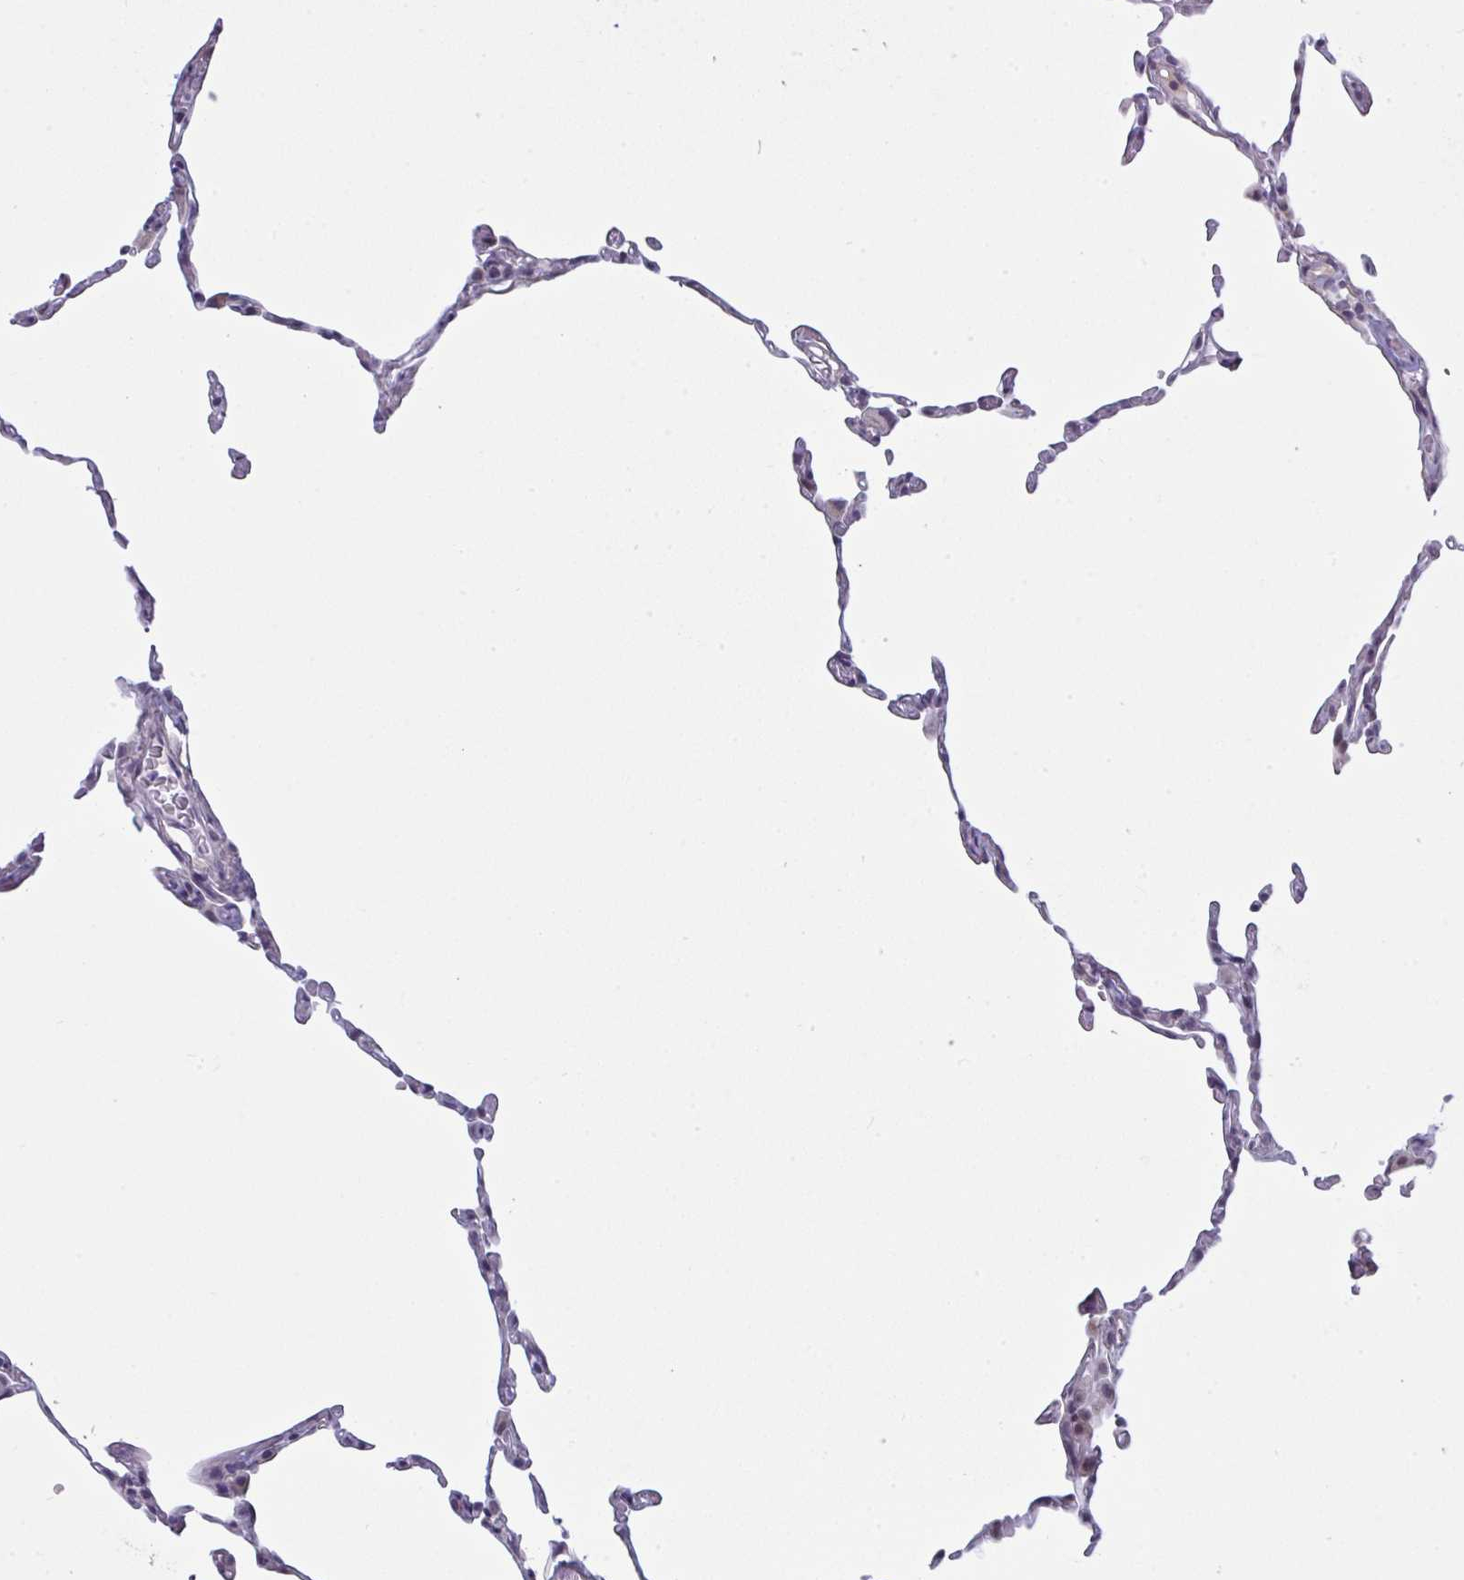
{"staining": {"intensity": "negative", "quantity": "none", "location": "none"}, "tissue": "lung", "cell_type": "Alveolar cells", "image_type": "normal", "snomed": [{"axis": "morphology", "description": "Normal tissue, NOS"}, {"axis": "topography", "description": "Lung"}], "caption": "The micrograph reveals no significant staining in alveolar cells of lung. (IHC, brightfield microscopy, high magnification).", "gene": "TCEAL8", "patient": {"sex": "female", "age": 57}}